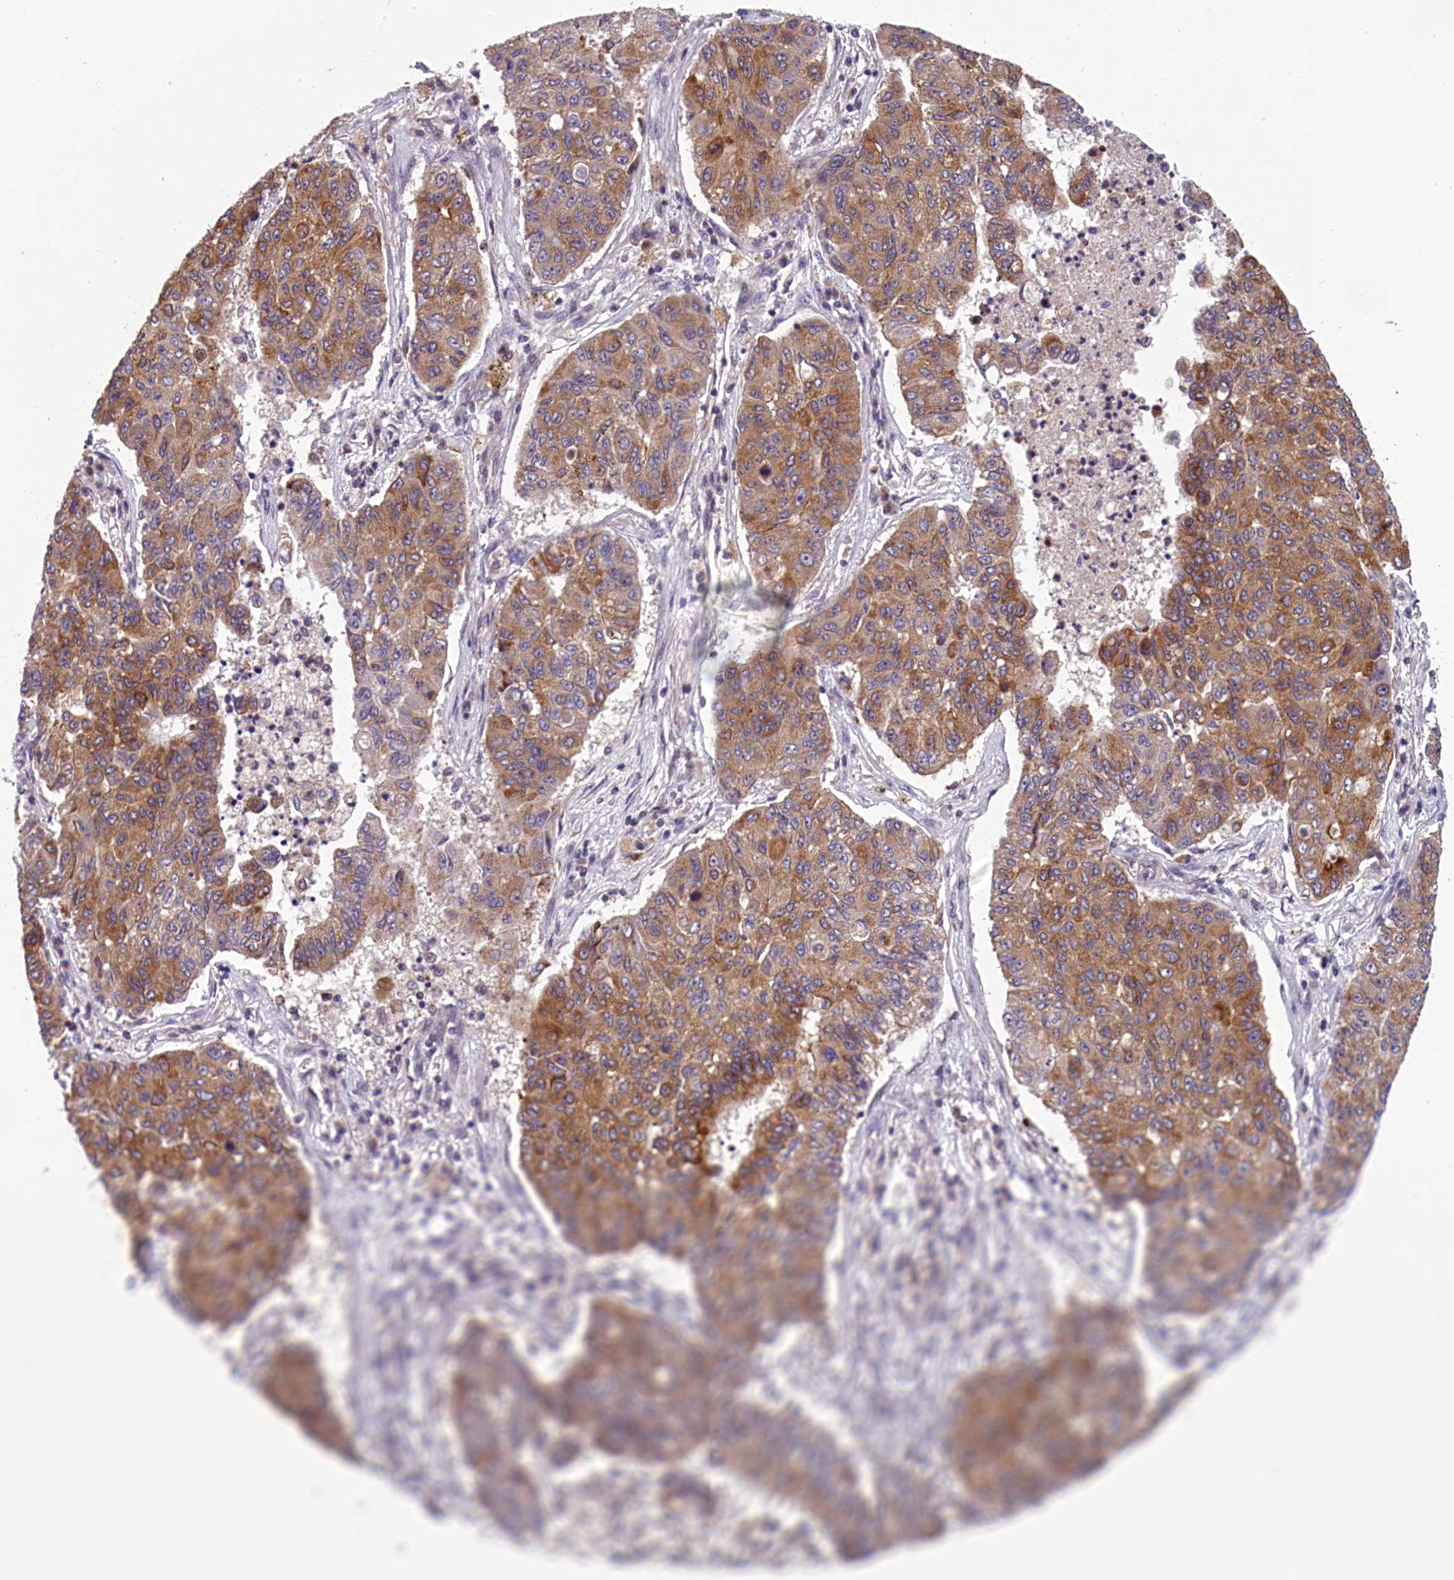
{"staining": {"intensity": "moderate", "quantity": ">75%", "location": "cytoplasmic/membranous"}, "tissue": "lung cancer", "cell_type": "Tumor cells", "image_type": "cancer", "snomed": [{"axis": "morphology", "description": "Squamous cell carcinoma, NOS"}, {"axis": "topography", "description": "Lung"}], "caption": "The immunohistochemical stain labels moderate cytoplasmic/membranous positivity in tumor cells of lung cancer (squamous cell carcinoma) tissue.", "gene": "KCNK6", "patient": {"sex": "male", "age": 74}}